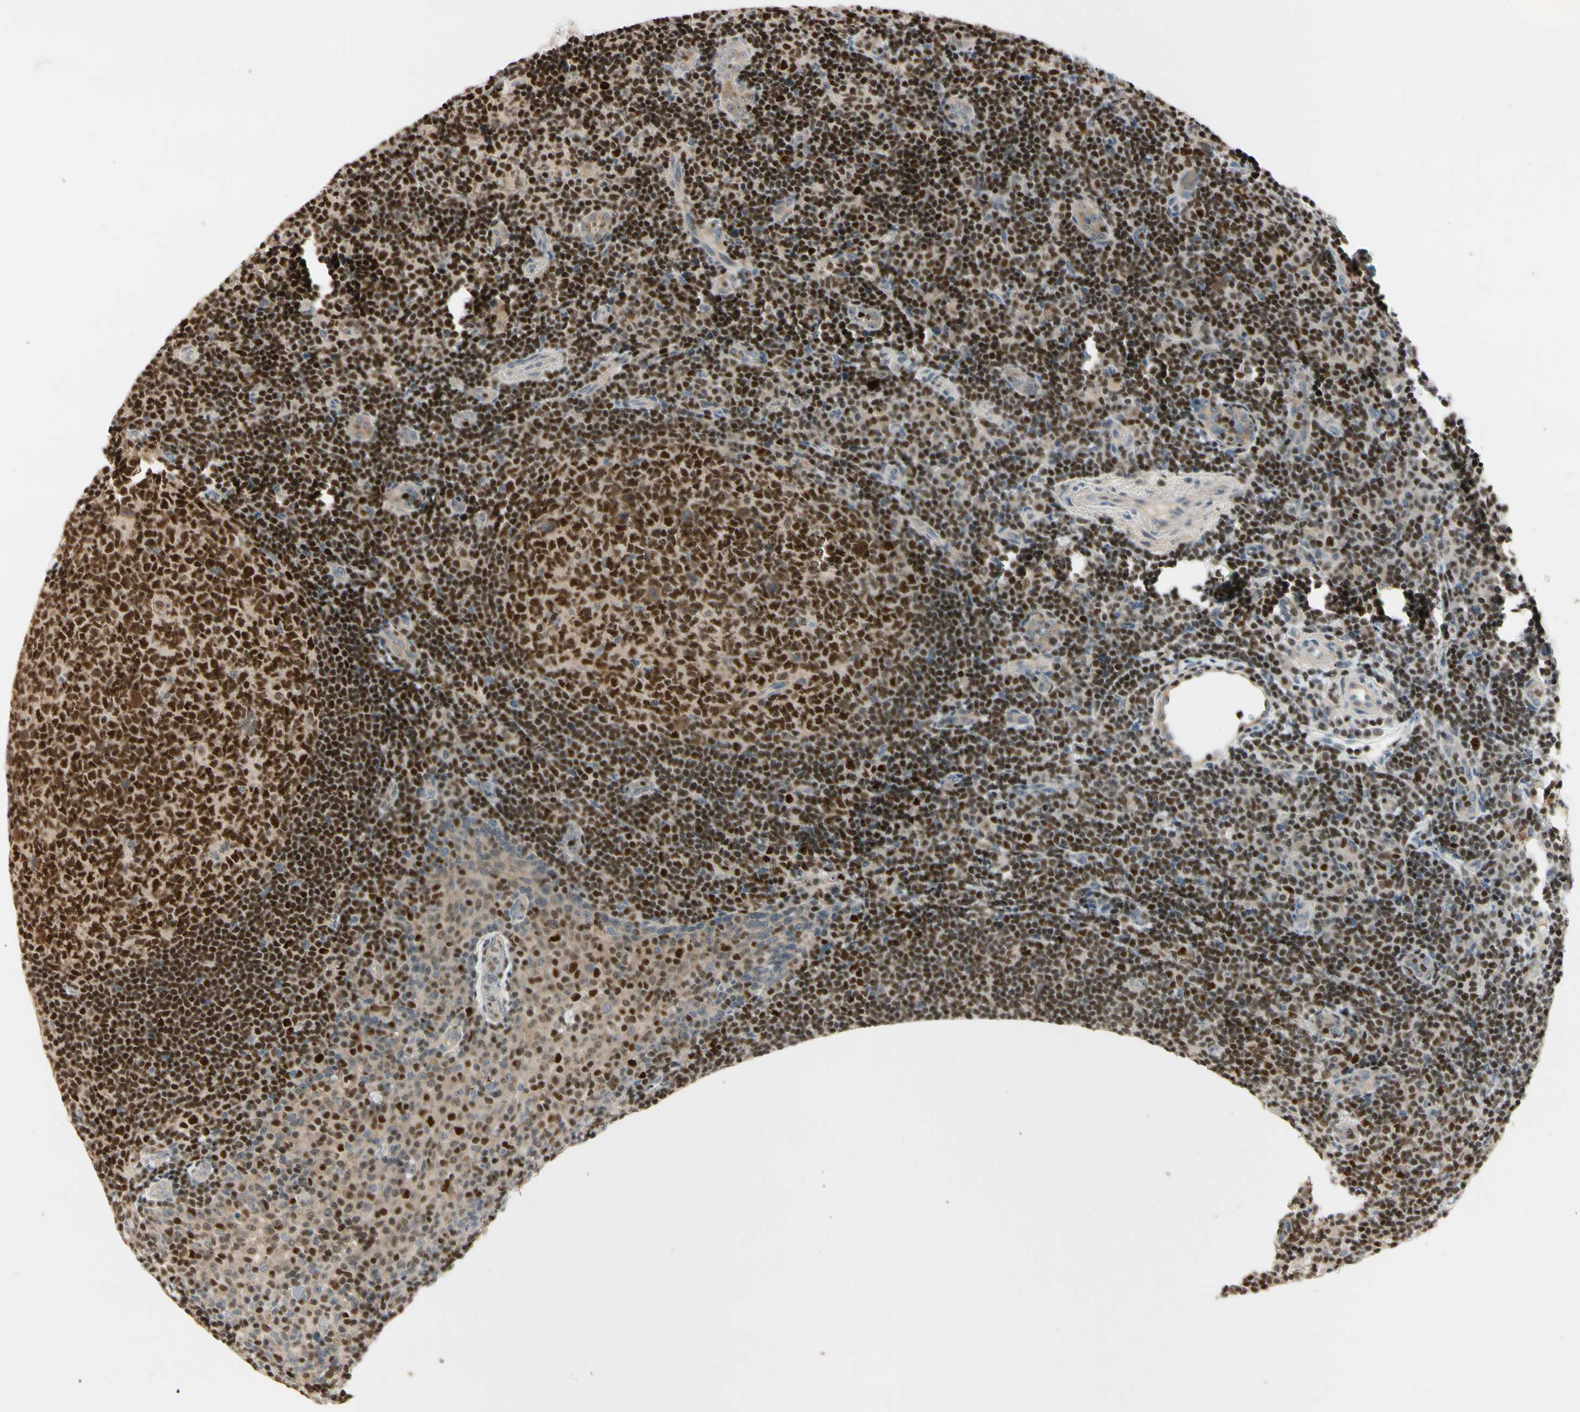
{"staining": {"intensity": "strong", "quantity": ">75%", "location": "nuclear"}, "tissue": "tonsil", "cell_type": "Germinal center cells", "image_type": "normal", "snomed": [{"axis": "morphology", "description": "Normal tissue, NOS"}, {"axis": "topography", "description": "Tonsil"}], "caption": "Germinal center cells demonstrate strong nuclear expression in about >75% of cells in unremarkable tonsil.", "gene": "NFYA", "patient": {"sex": "female", "age": 40}}